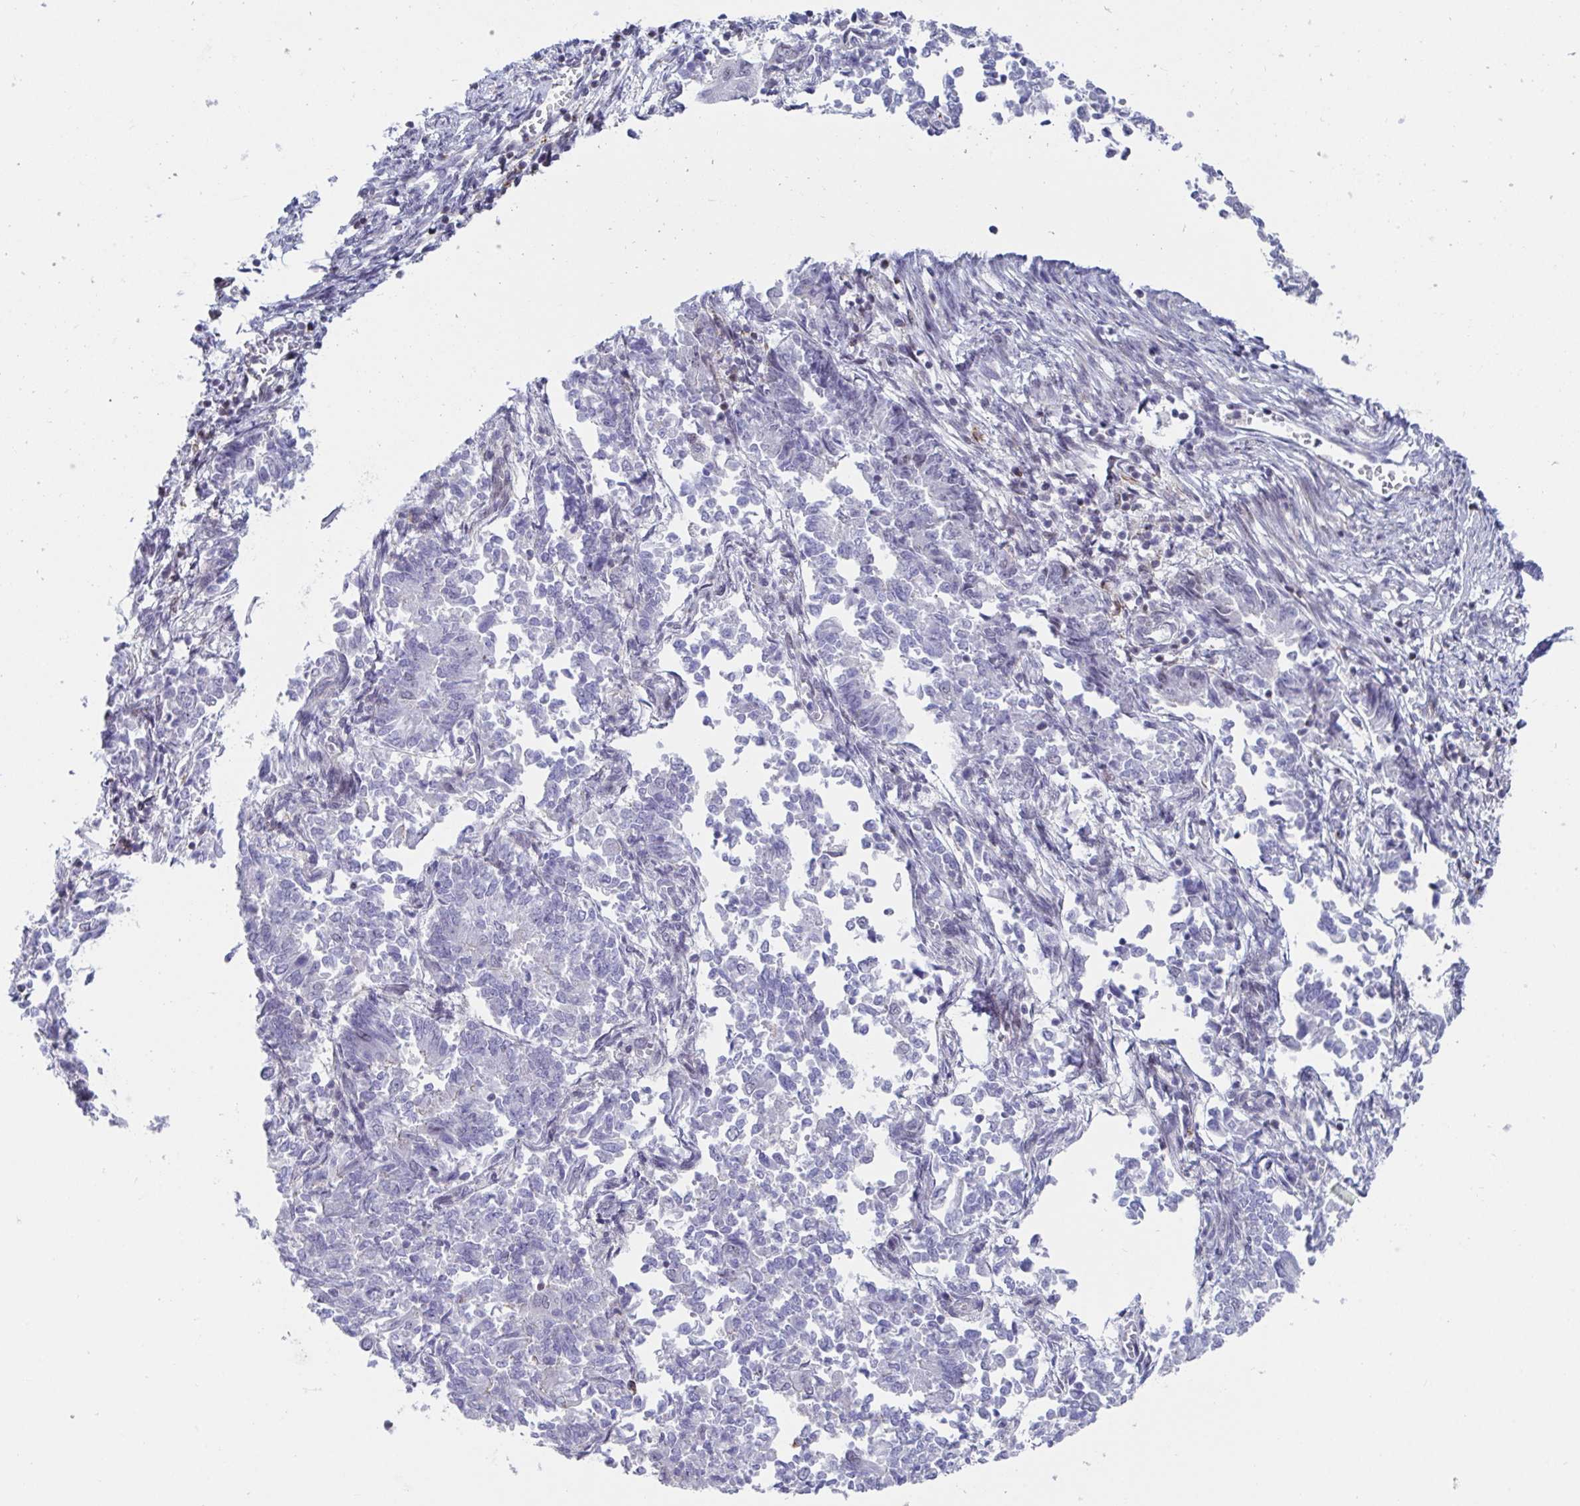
{"staining": {"intensity": "negative", "quantity": "none", "location": "none"}, "tissue": "endometrial cancer", "cell_type": "Tumor cells", "image_type": "cancer", "snomed": [{"axis": "morphology", "description": "Adenocarcinoma, NOS"}, {"axis": "topography", "description": "Endometrium"}], "caption": "Immunohistochemistry micrograph of neoplastic tissue: endometrial cancer stained with DAB (3,3'-diaminobenzidine) displays no significant protein expression in tumor cells.", "gene": "WDR72", "patient": {"sex": "female", "age": 65}}